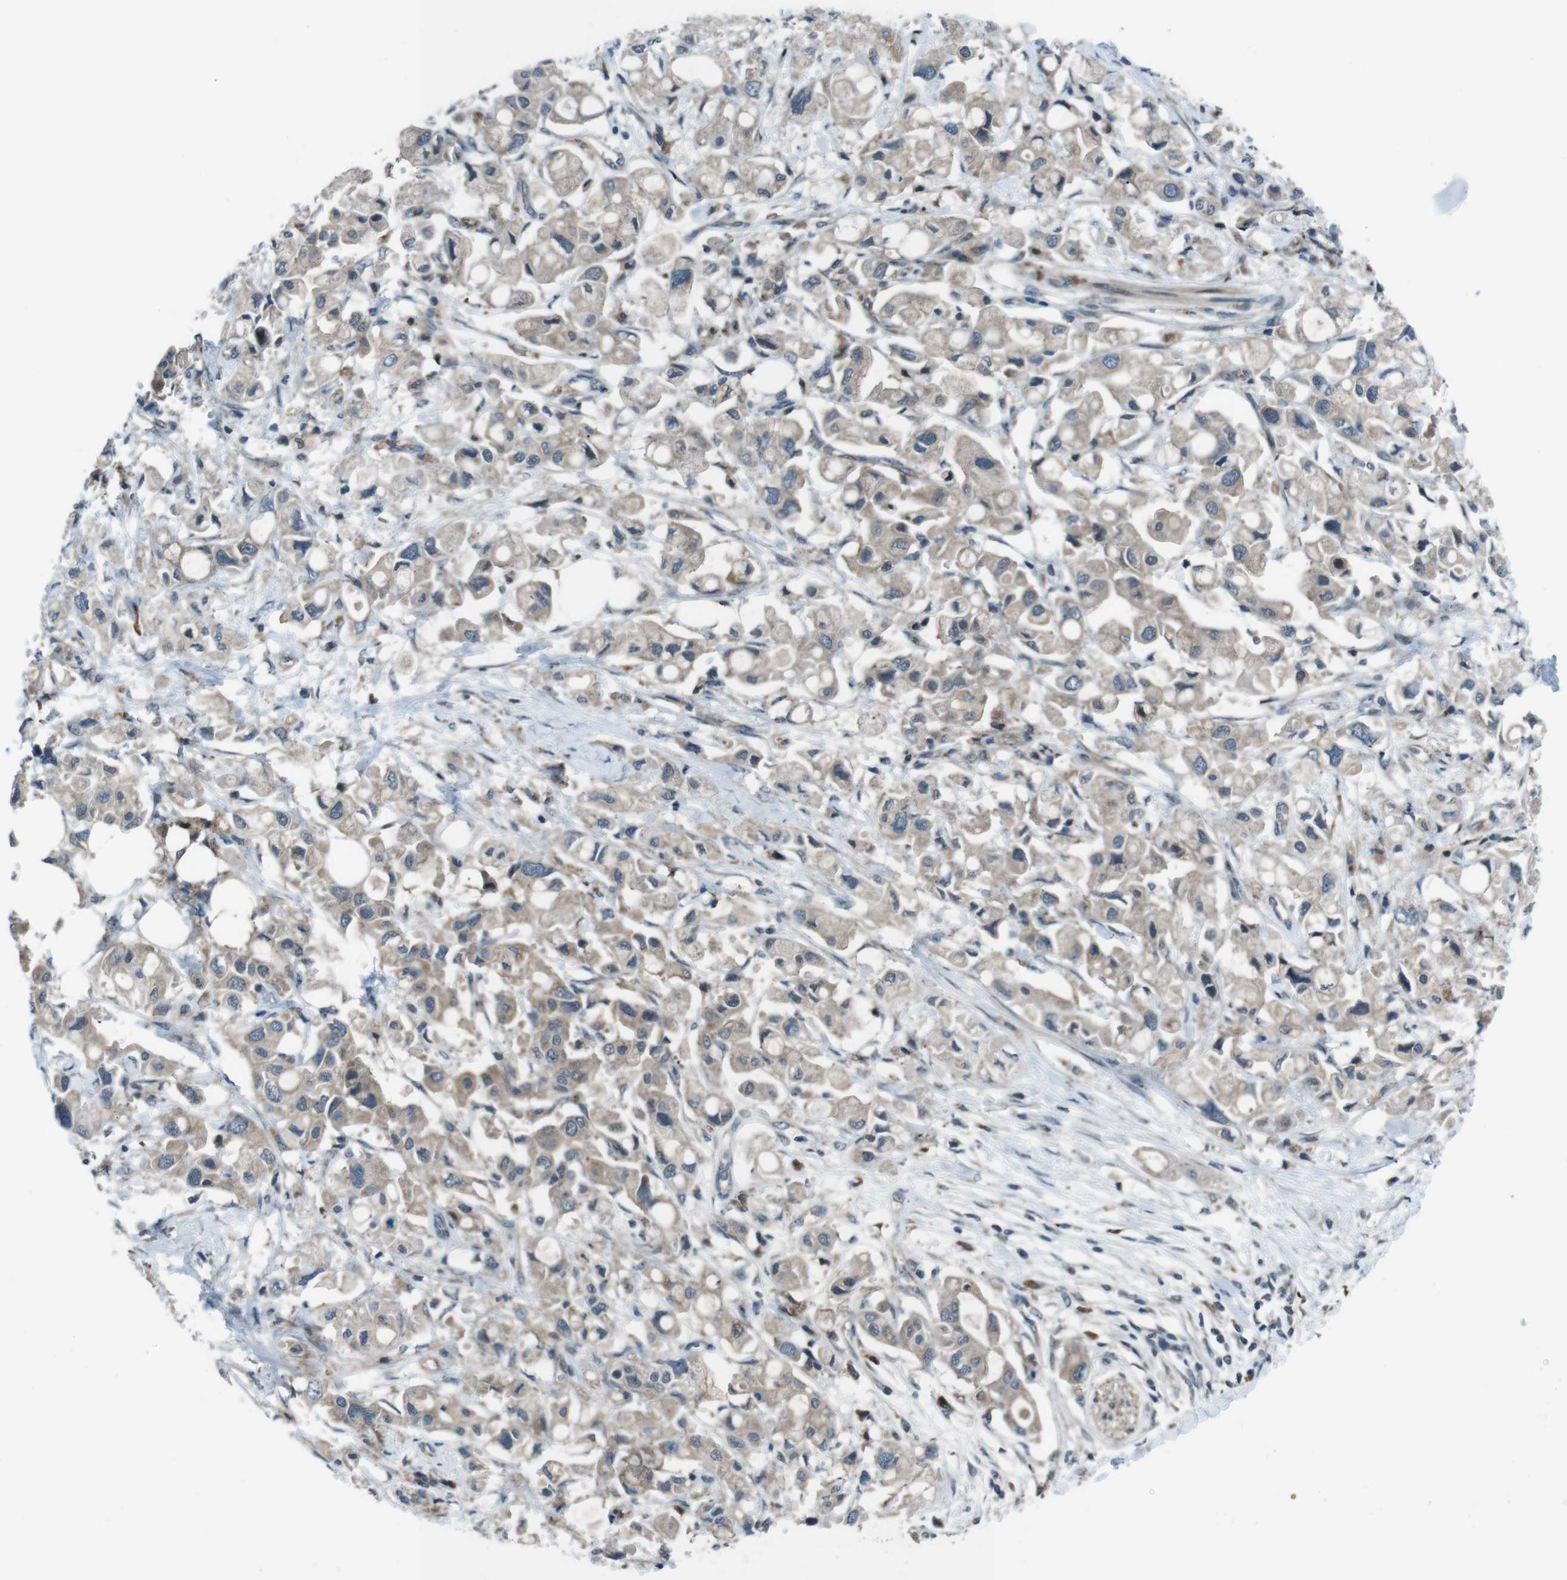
{"staining": {"intensity": "weak", "quantity": ">75%", "location": "cytoplasmic/membranous"}, "tissue": "pancreatic cancer", "cell_type": "Tumor cells", "image_type": "cancer", "snomed": [{"axis": "morphology", "description": "Adenocarcinoma, NOS"}, {"axis": "topography", "description": "Pancreas"}], "caption": "DAB (3,3'-diaminobenzidine) immunohistochemical staining of pancreatic adenocarcinoma shows weak cytoplasmic/membranous protein positivity in approximately >75% of tumor cells. Using DAB (3,3'-diaminobenzidine) (brown) and hematoxylin (blue) stains, captured at high magnification using brightfield microscopy.", "gene": "SLC27A4", "patient": {"sex": "female", "age": 56}}